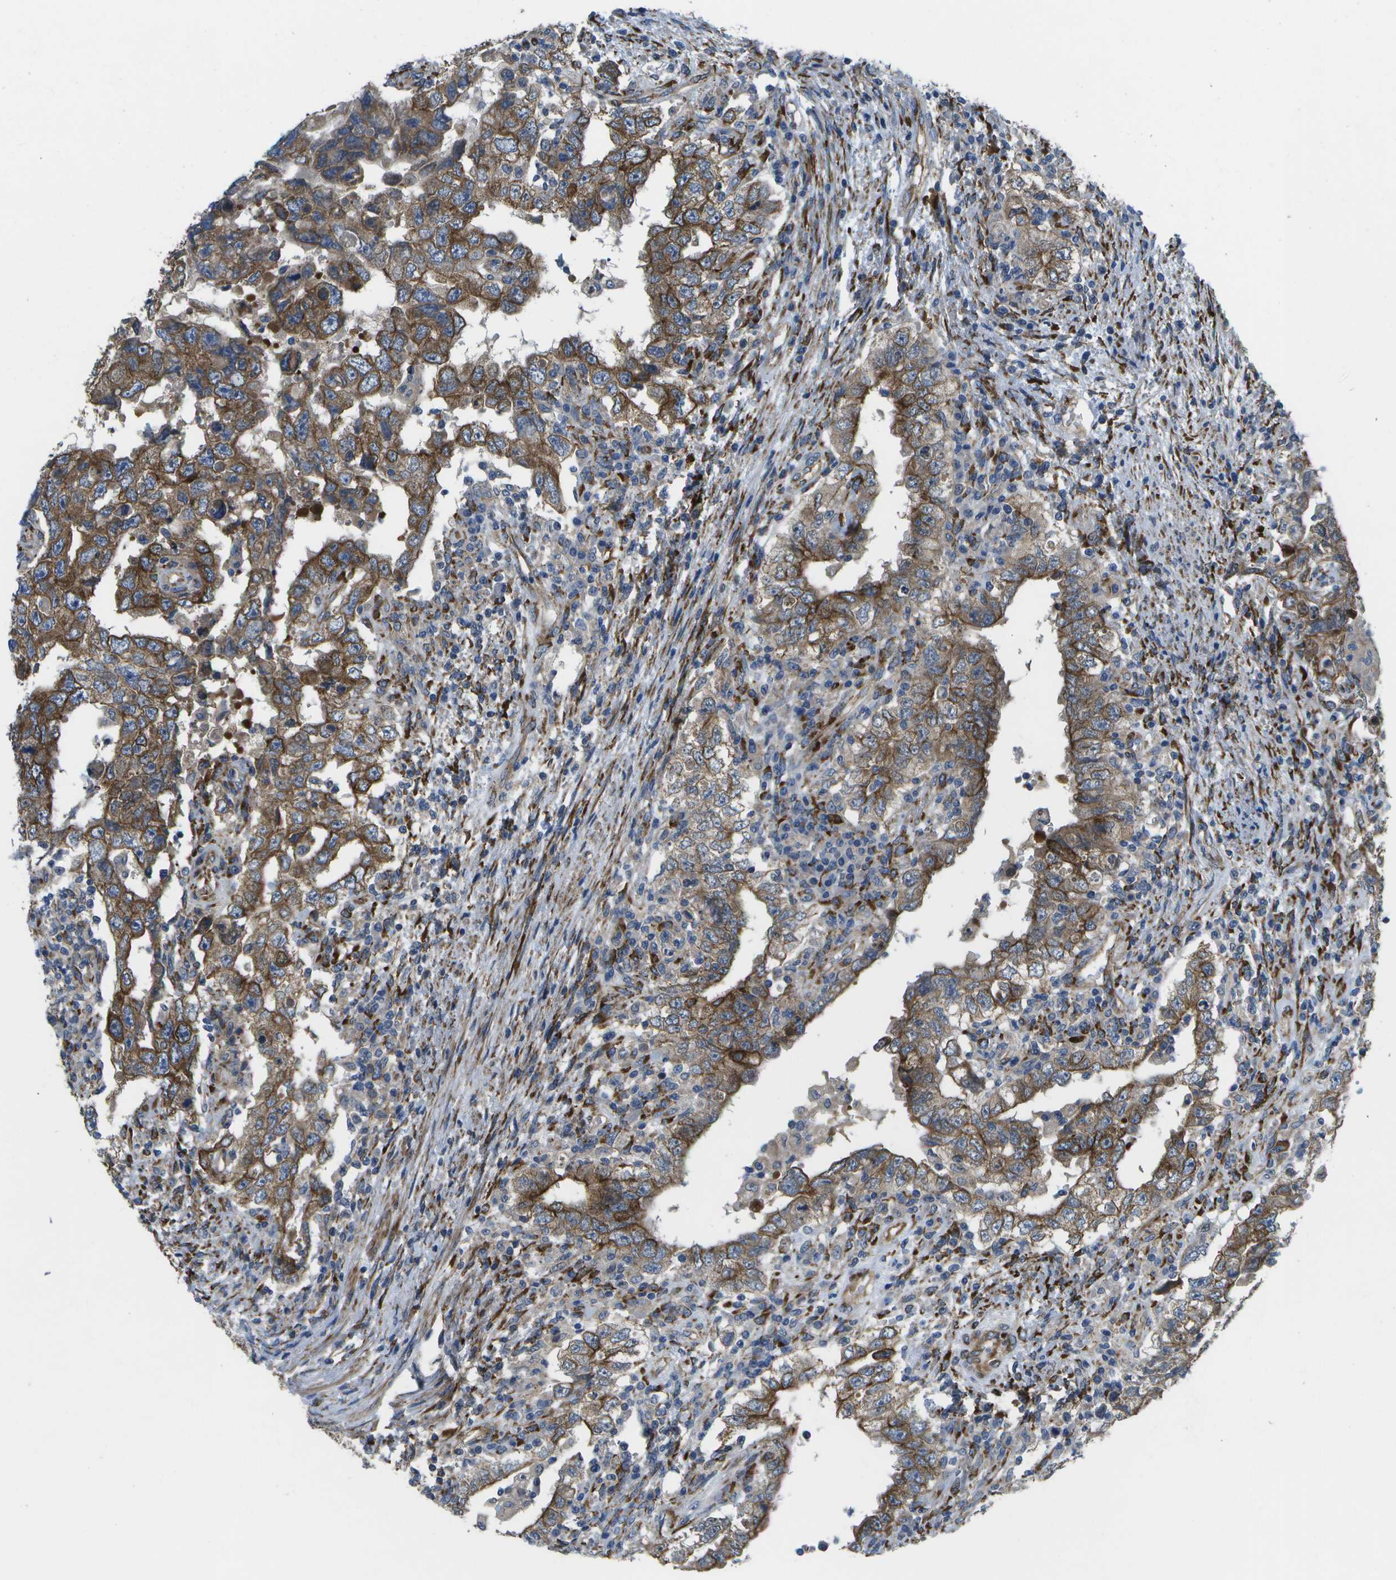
{"staining": {"intensity": "moderate", "quantity": ">75%", "location": "cytoplasmic/membranous"}, "tissue": "testis cancer", "cell_type": "Tumor cells", "image_type": "cancer", "snomed": [{"axis": "morphology", "description": "Carcinoma, Embryonal, NOS"}, {"axis": "topography", "description": "Testis"}], "caption": "Testis cancer stained with DAB (3,3'-diaminobenzidine) IHC displays medium levels of moderate cytoplasmic/membranous staining in approximately >75% of tumor cells. The staining was performed using DAB to visualize the protein expression in brown, while the nuclei were stained in blue with hematoxylin (Magnification: 20x).", "gene": "P3H1", "patient": {"sex": "male", "age": 26}}